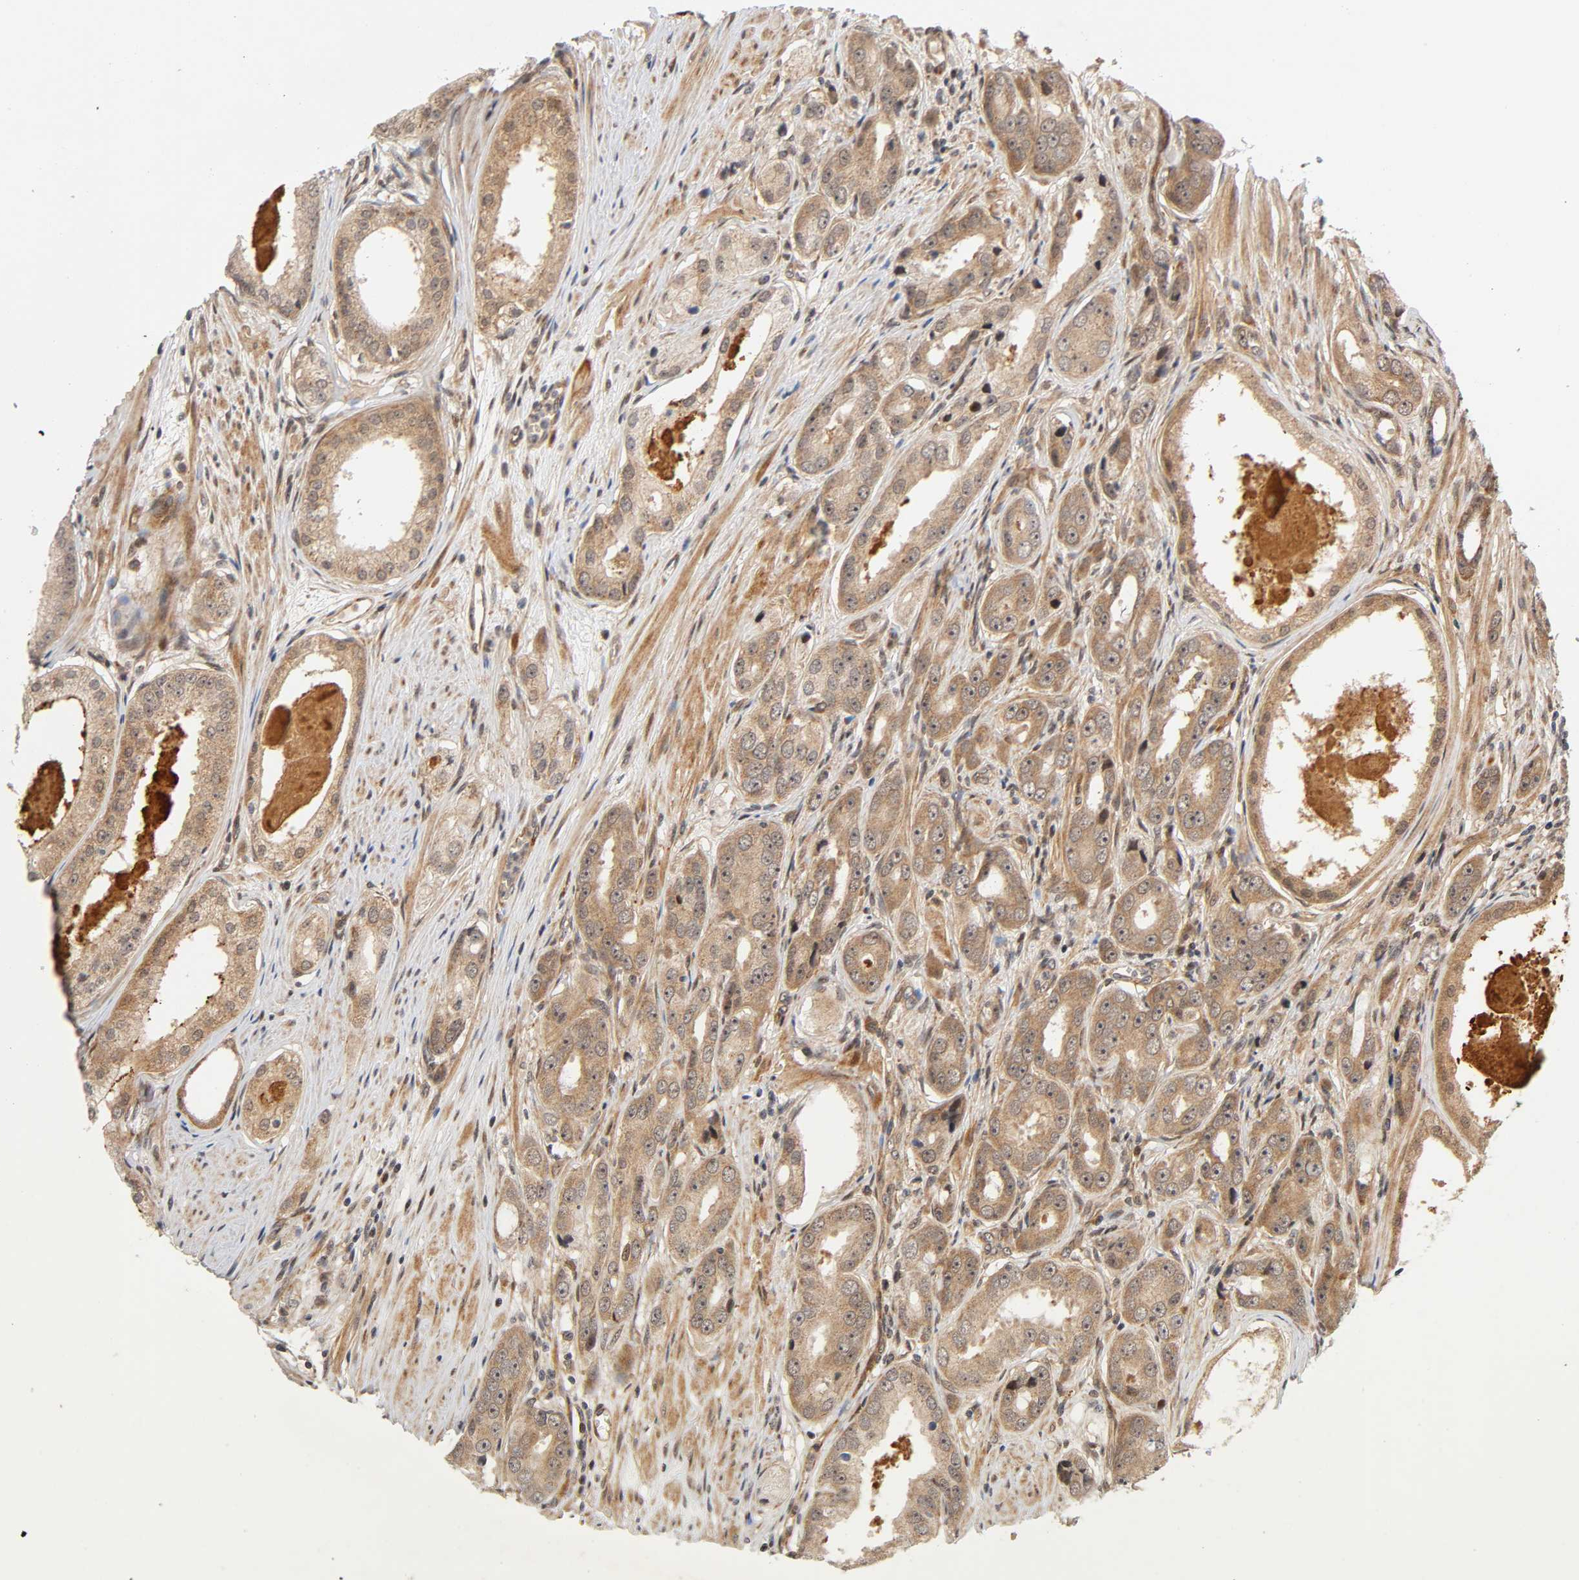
{"staining": {"intensity": "weak", "quantity": ">75%", "location": "cytoplasmic/membranous"}, "tissue": "prostate cancer", "cell_type": "Tumor cells", "image_type": "cancer", "snomed": [{"axis": "morphology", "description": "Adenocarcinoma, Medium grade"}, {"axis": "topography", "description": "Prostate"}], "caption": "DAB (3,3'-diaminobenzidine) immunohistochemical staining of medium-grade adenocarcinoma (prostate) reveals weak cytoplasmic/membranous protein staining in about >75% of tumor cells. Using DAB (3,3'-diaminobenzidine) (brown) and hematoxylin (blue) stains, captured at high magnification using brightfield microscopy.", "gene": "IQCJ-SCHIP1", "patient": {"sex": "male", "age": 53}}